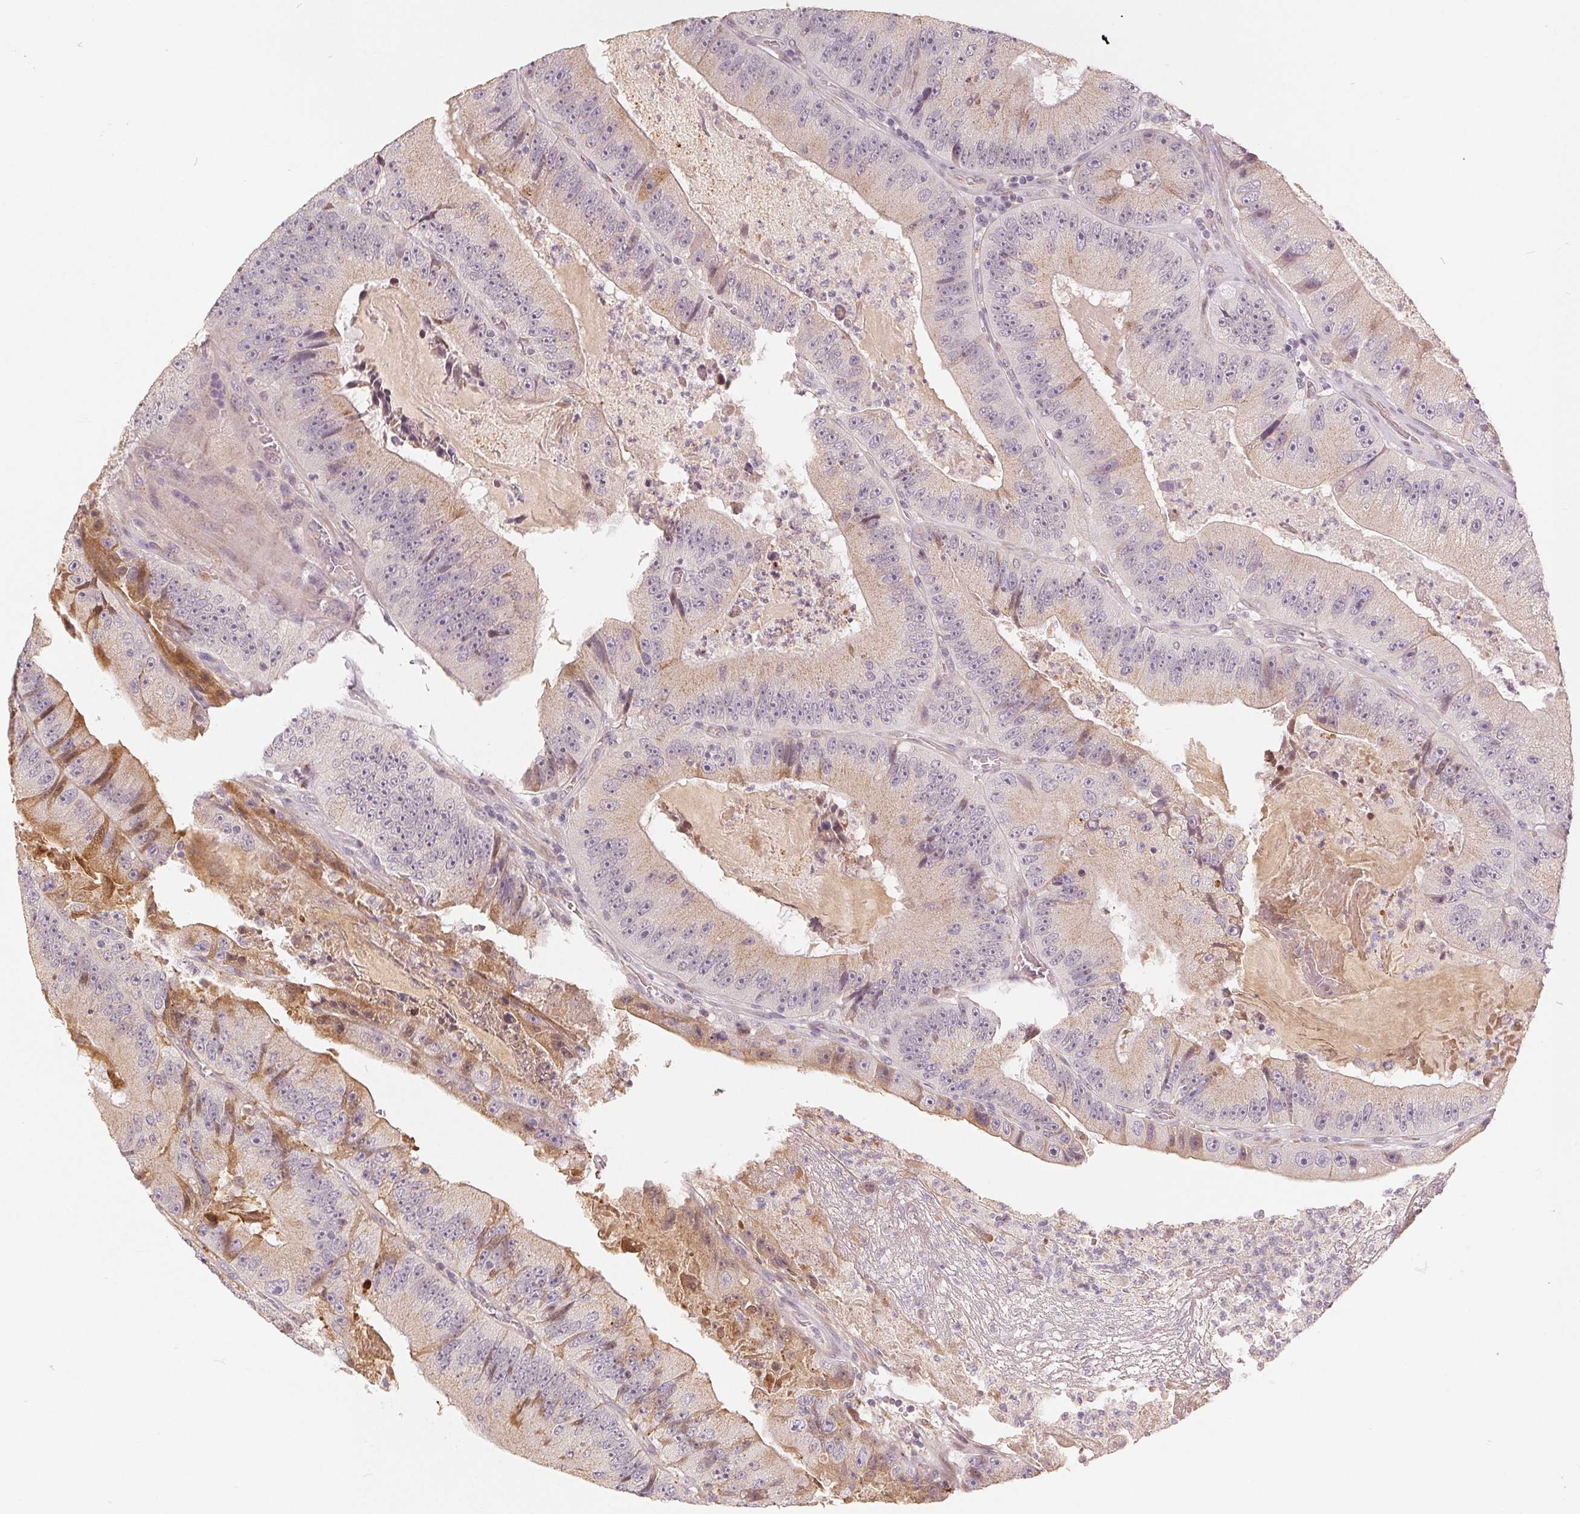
{"staining": {"intensity": "weak", "quantity": "<25%", "location": "cytoplasmic/membranous"}, "tissue": "colorectal cancer", "cell_type": "Tumor cells", "image_type": "cancer", "snomed": [{"axis": "morphology", "description": "Adenocarcinoma, NOS"}, {"axis": "topography", "description": "Colon"}], "caption": "The histopathology image shows no staining of tumor cells in colorectal cancer (adenocarcinoma). (DAB immunohistochemistry, high magnification).", "gene": "TMSB15B", "patient": {"sex": "female", "age": 86}}